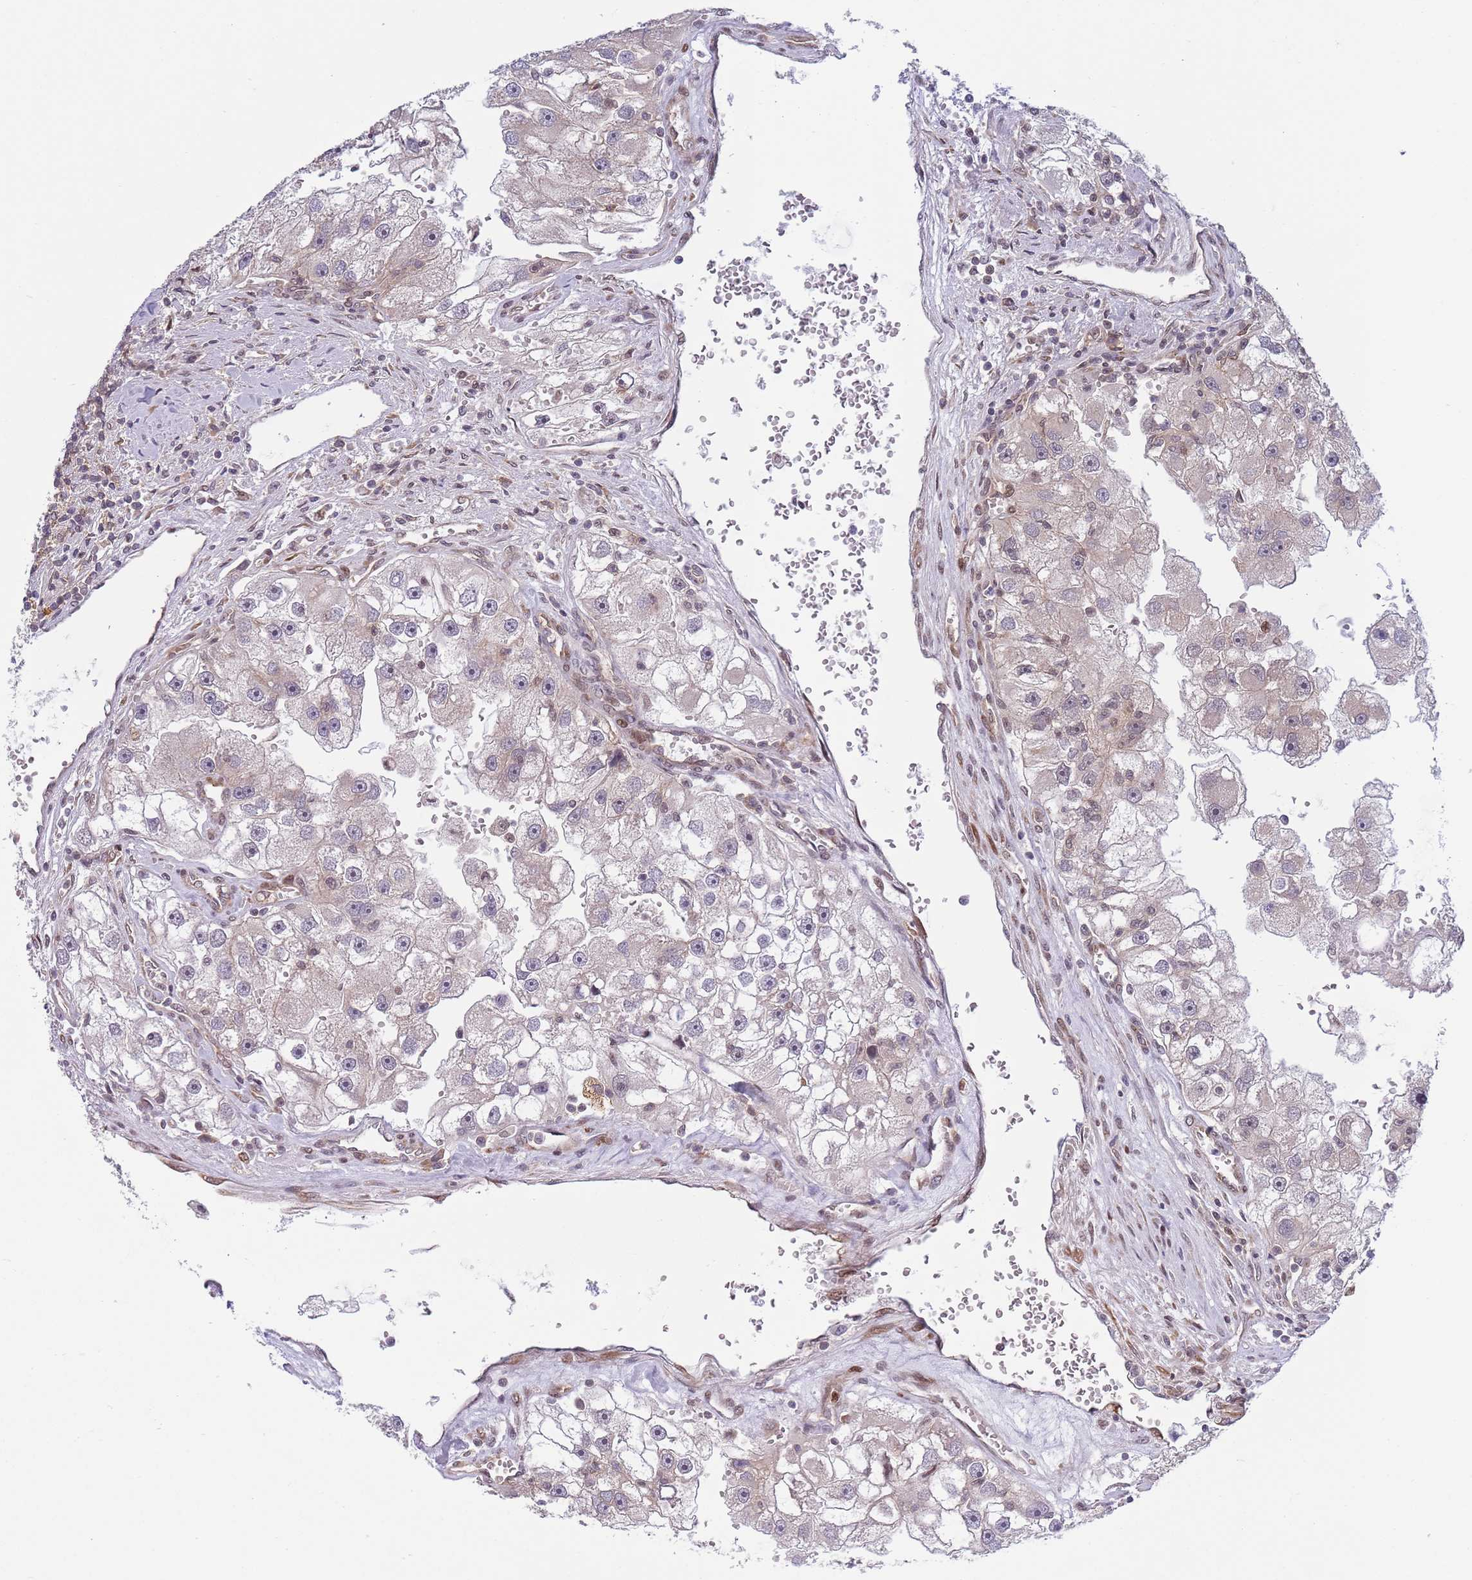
{"staining": {"intensity": "weak", "quantity": "<25%", "location": "cytoplasmic/membranous"}, "tissue": "renal cancer", "cell_type": "Tumor cells", "image_type": "cancer", "snomed": [{"axis": "morphology", "description": "Adenocarcinoma, NOS"}, {"axis": "topography", "description": "Kidney"}], "caption": "Immunohistochemistry (IHC) of adenocarcinoma (renal) demonstrates no positivity in tumor cells.", "gene": "TBX10", "patient": {"sex": "male", "age": 63}}